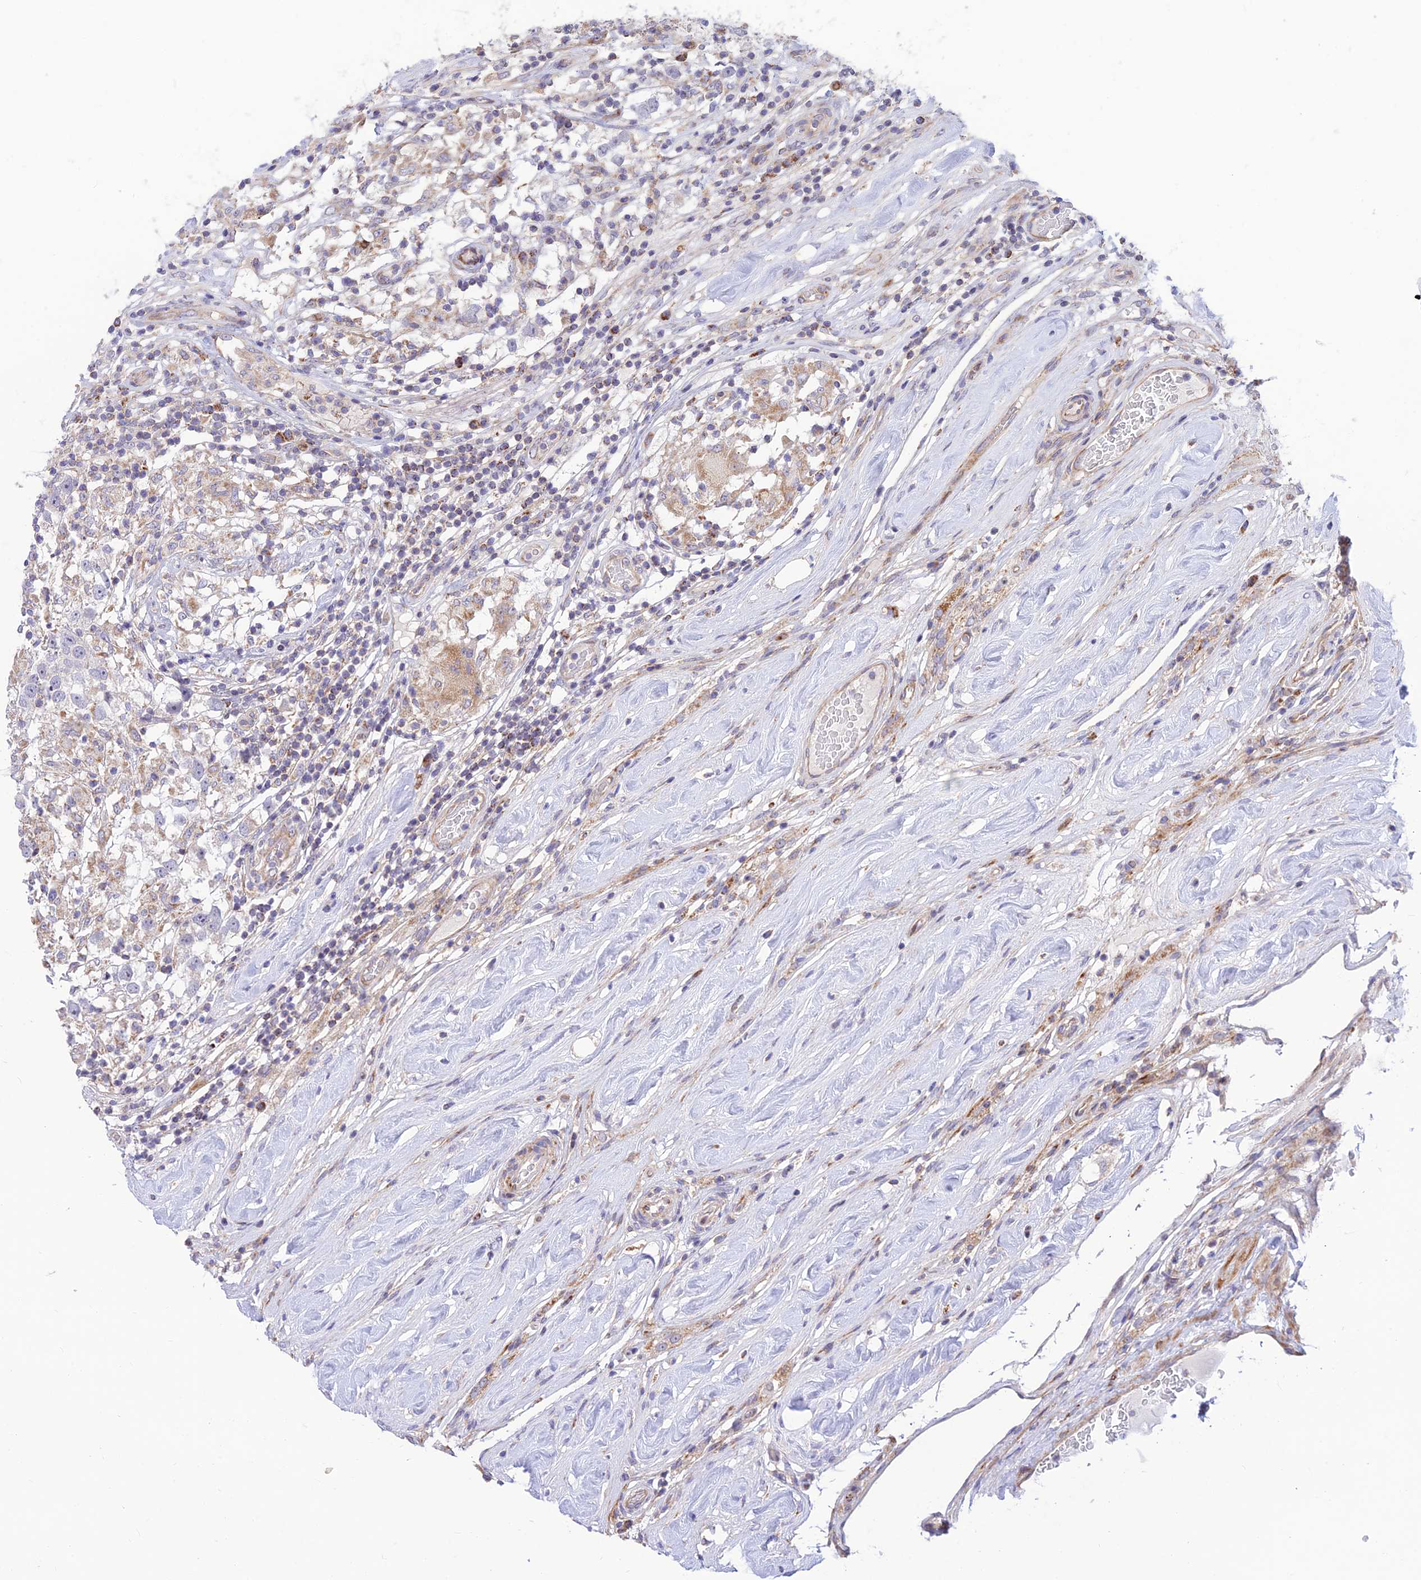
{"staining": {"intensity": "weak", "quantity": "25%-75%", "location": "cytoplasmic/membranous"}, "tissue": "testis cancer", "cell_type": "Tumor cells", "image_type": "cancer", "snomed": [{"axis": "morphology", "description": "Seminoma, NOS"}, {"axis": "topography", "description": "Testis"}], "caption": "This is a photomicrograph of IHC staining of testis cancer, which shows weak expression in the cytoplasmic/membranous of tumor cells.", "gene": "FAM186B", "patient": {"sex": "male", "age": 46}}